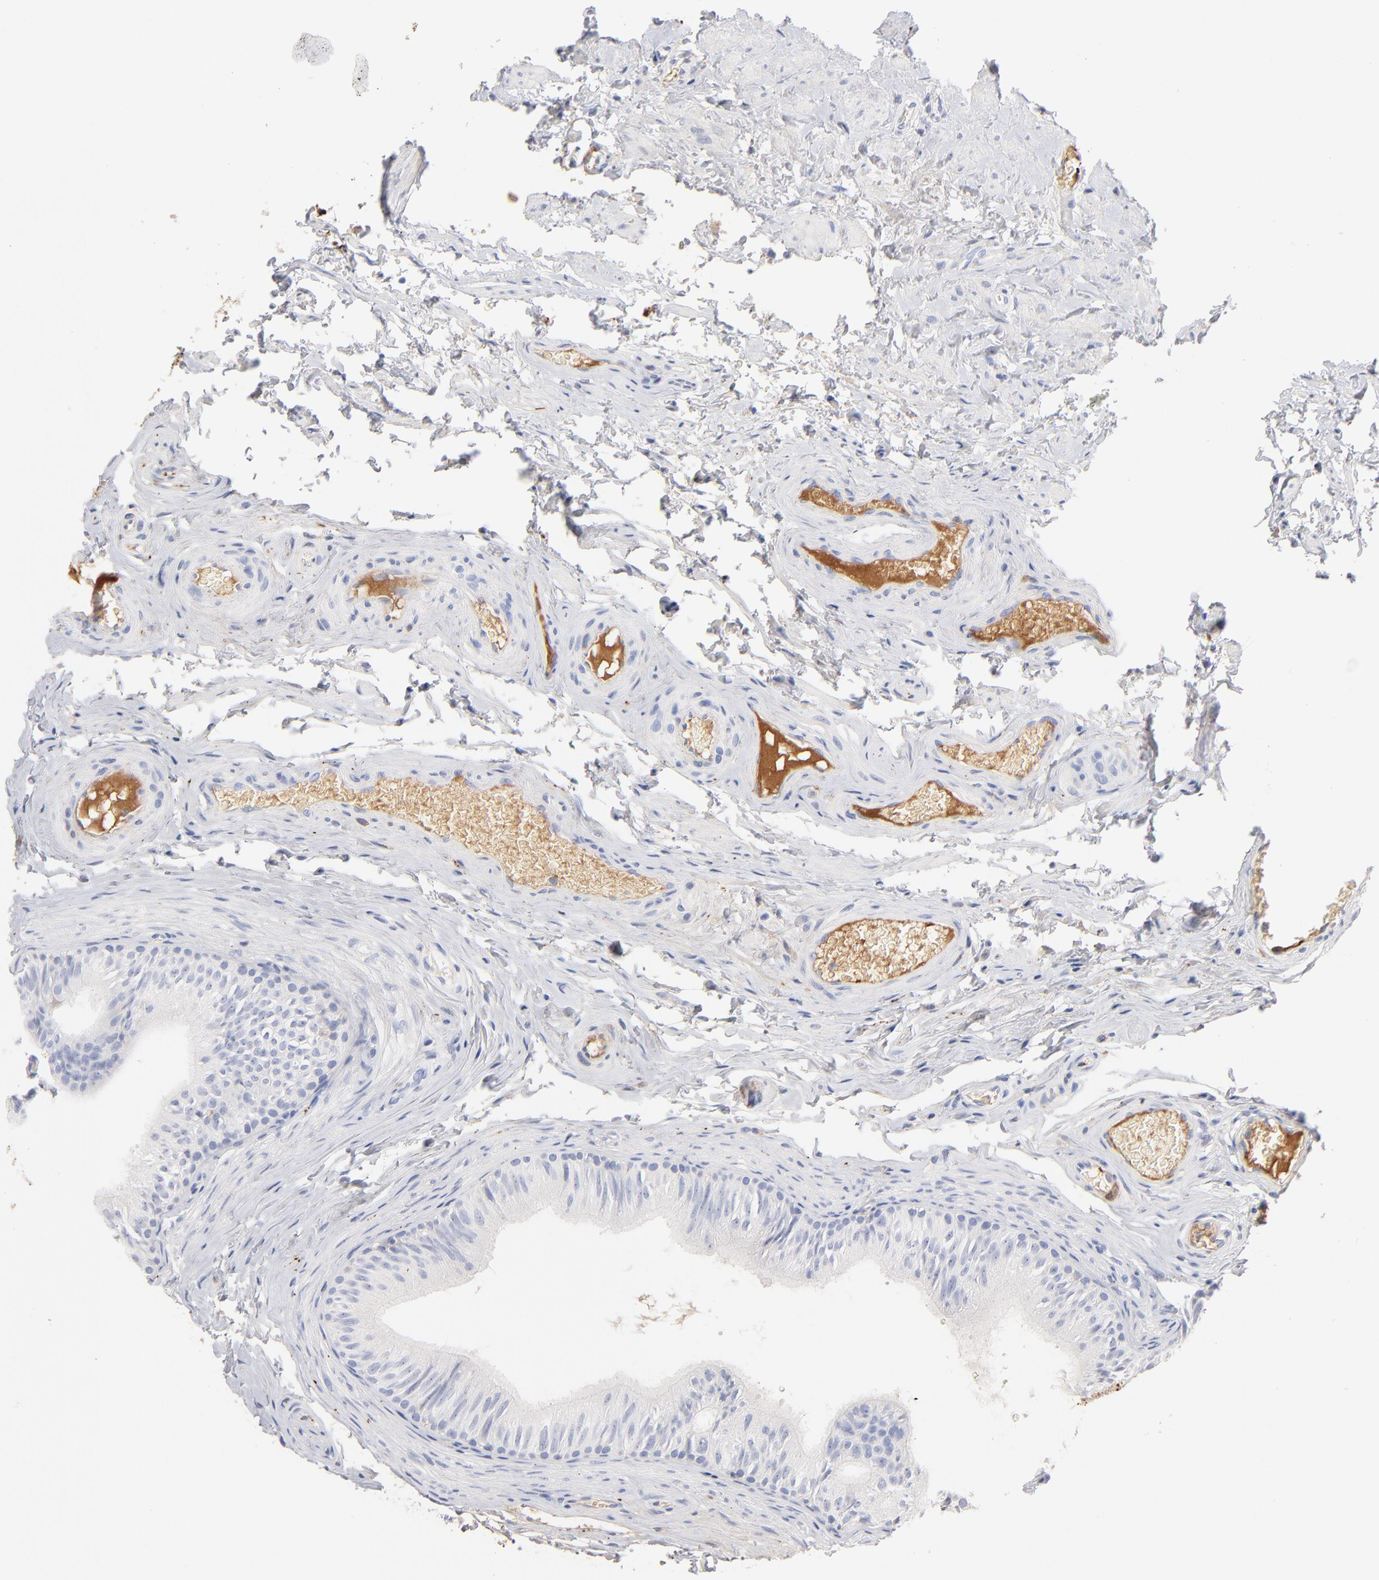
{"staining": {"intensity": "negative", "quantity": "none", "location": "none"}, "tissue": "epididymis", "cell_type": "Glandular cells", "image_type": "normal", "snomed": [{"axis": "morphology", "description": "Normal tissue, NOS"}, {"axis": "topography", "description": "Testis"}, {"axis": "topography", "description": "Epididymis"}], "caption": "Immunohistochemistry (IHC) image of normal human epididymis stained for a protein (brown), which demonstrates no expression in glandular cells. Nuclei are stained in blue.", "gene": "APOH", "patient": {"sex": "male", "age": 36}}